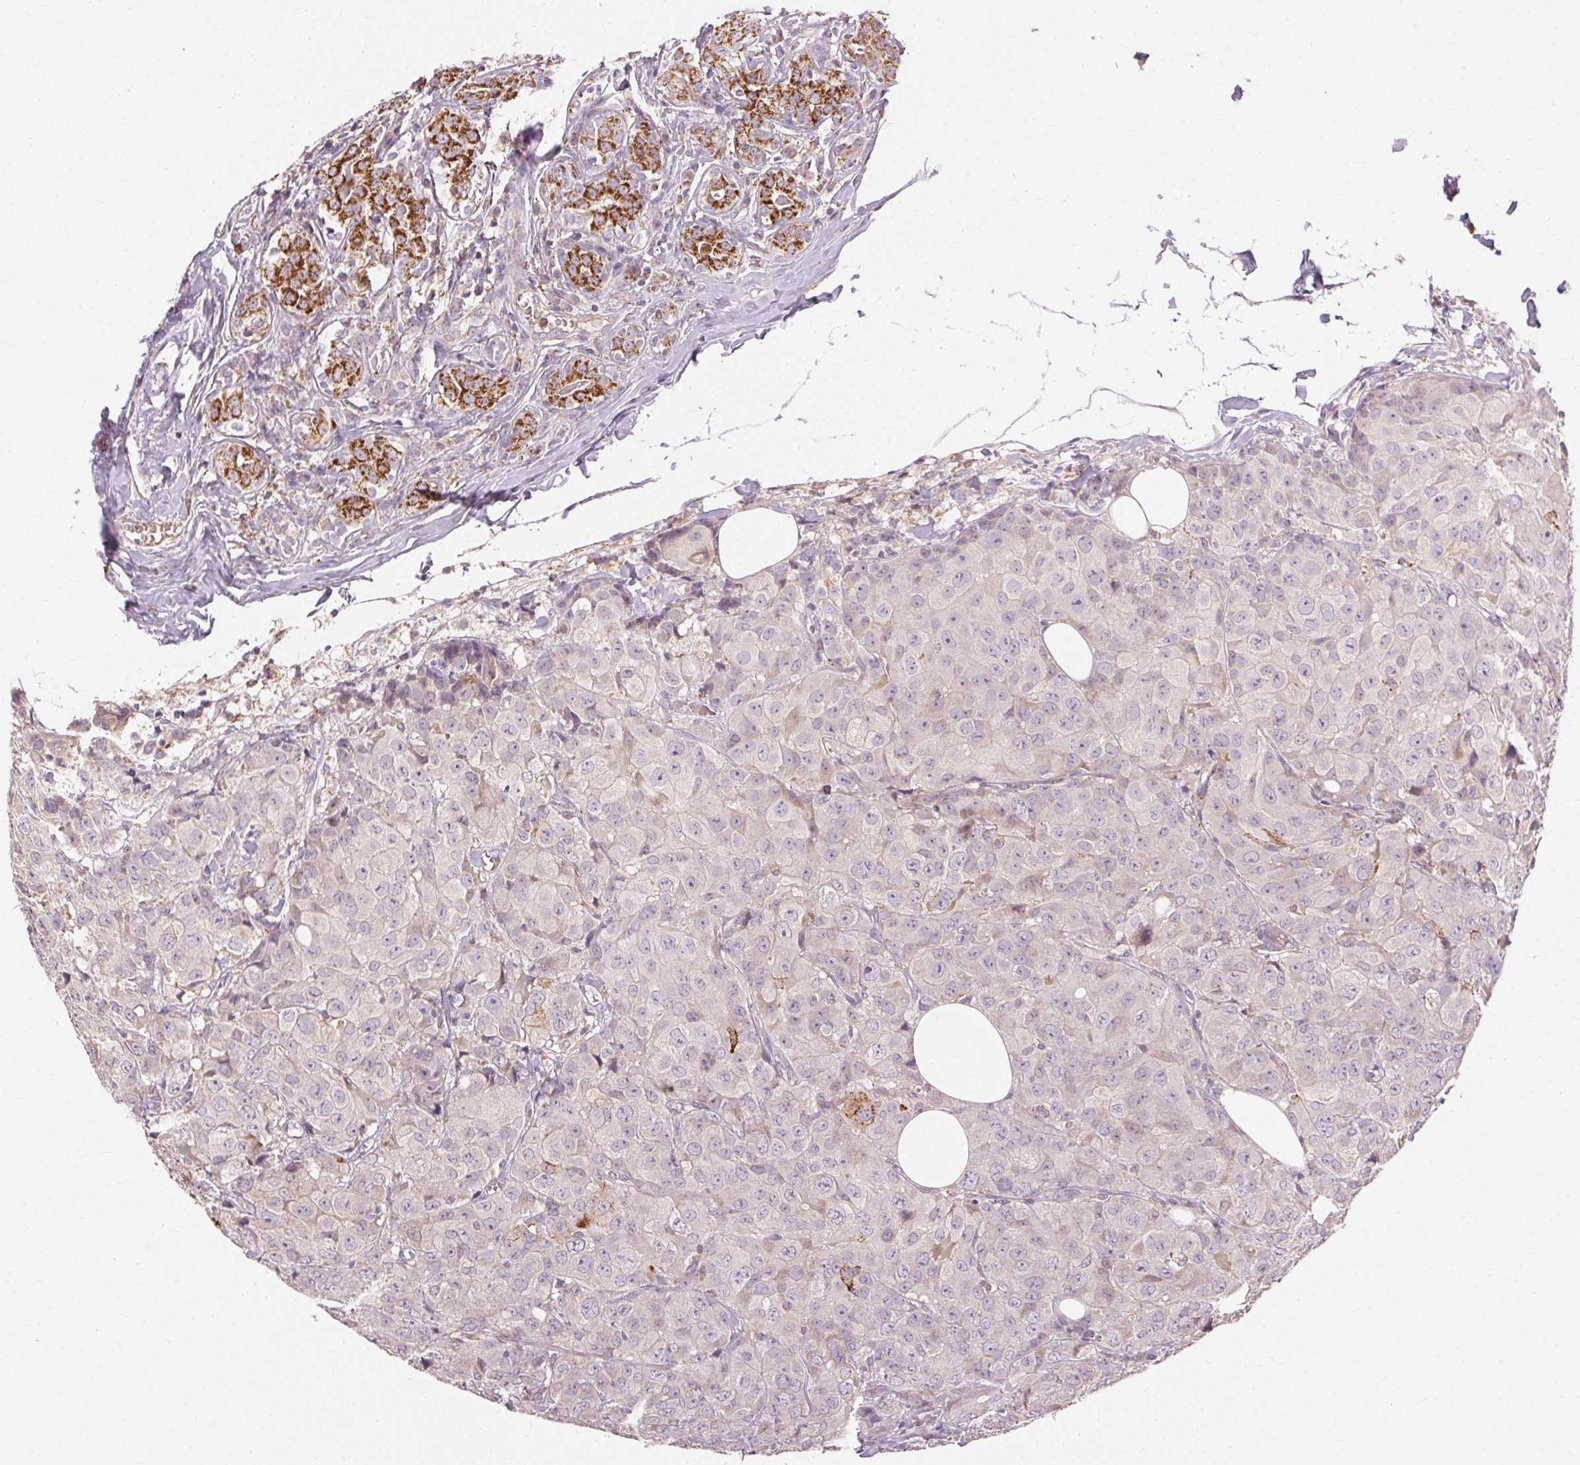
{"staining": {"intensity": "moderate", "quantity": "<25%", "location": "cytoplasmic/membranous"}, "tissue": "breast cancer", "cell_type": "Tumor cells", "image_type": "cancer", "snomed": [{"axis": "morphology", "description": "Duct carcinoma"}, {"axis": "topography", "description": "Breast"}], "caption": "High-power microscopy captured an immunohistochemistry micrograph of breast cancer (infiltrating ductal carcinoma), revealing moderate cytoplasmic/membranous expression in approximately <25% of tumor cells. The staining was performed using DAB (3,3'-diaminobenzidine), with brown indicating positive protein expression. Nuclei are stained blue with hematoxylin.", "gene": "REP15", "patient": {"sex": "female", "age": 43}}